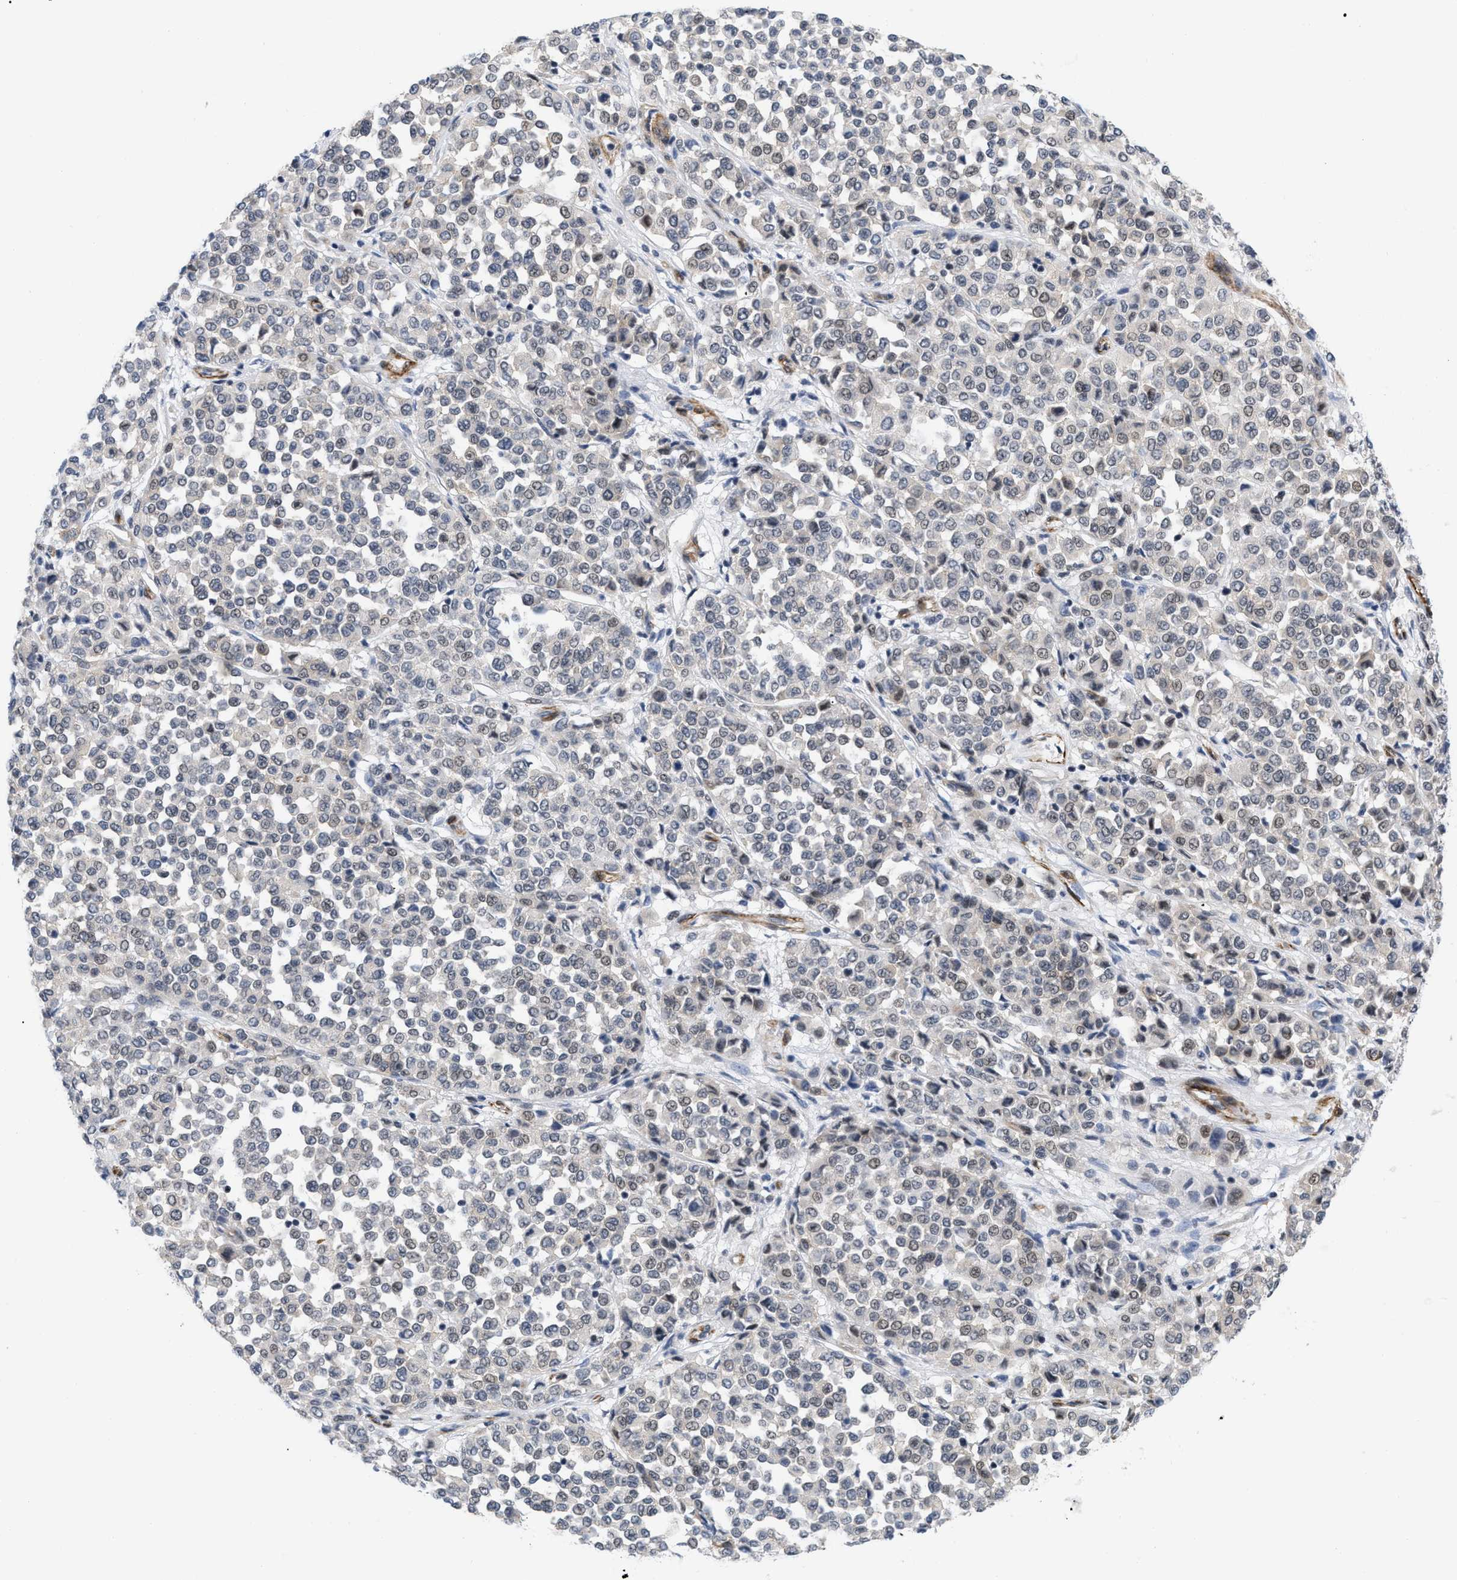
{"staining": {"intensity": "weak", "quantity": "<25%", "location": "nuclear"}, "tissue": "melanoma", "cell_type": "Tumor cells", "image_type": "cancer", "snomed": [{"axis": "morphology", "description": "Malignant melanoma, Metastatic site"}, {"axis": "topography", "description": "Pancreas"}], "caption": "Tumor cells show no significant protein positivity in melanoma. (Stains: DAB (3,3'-diaminobenzidine) immunohistochemistry with hematoxylin counter stain, Microscopy: brightfield microscopy at high magnification).", "gene": "GPRASP2", "patient": {"sex": "female", "age": 30}}